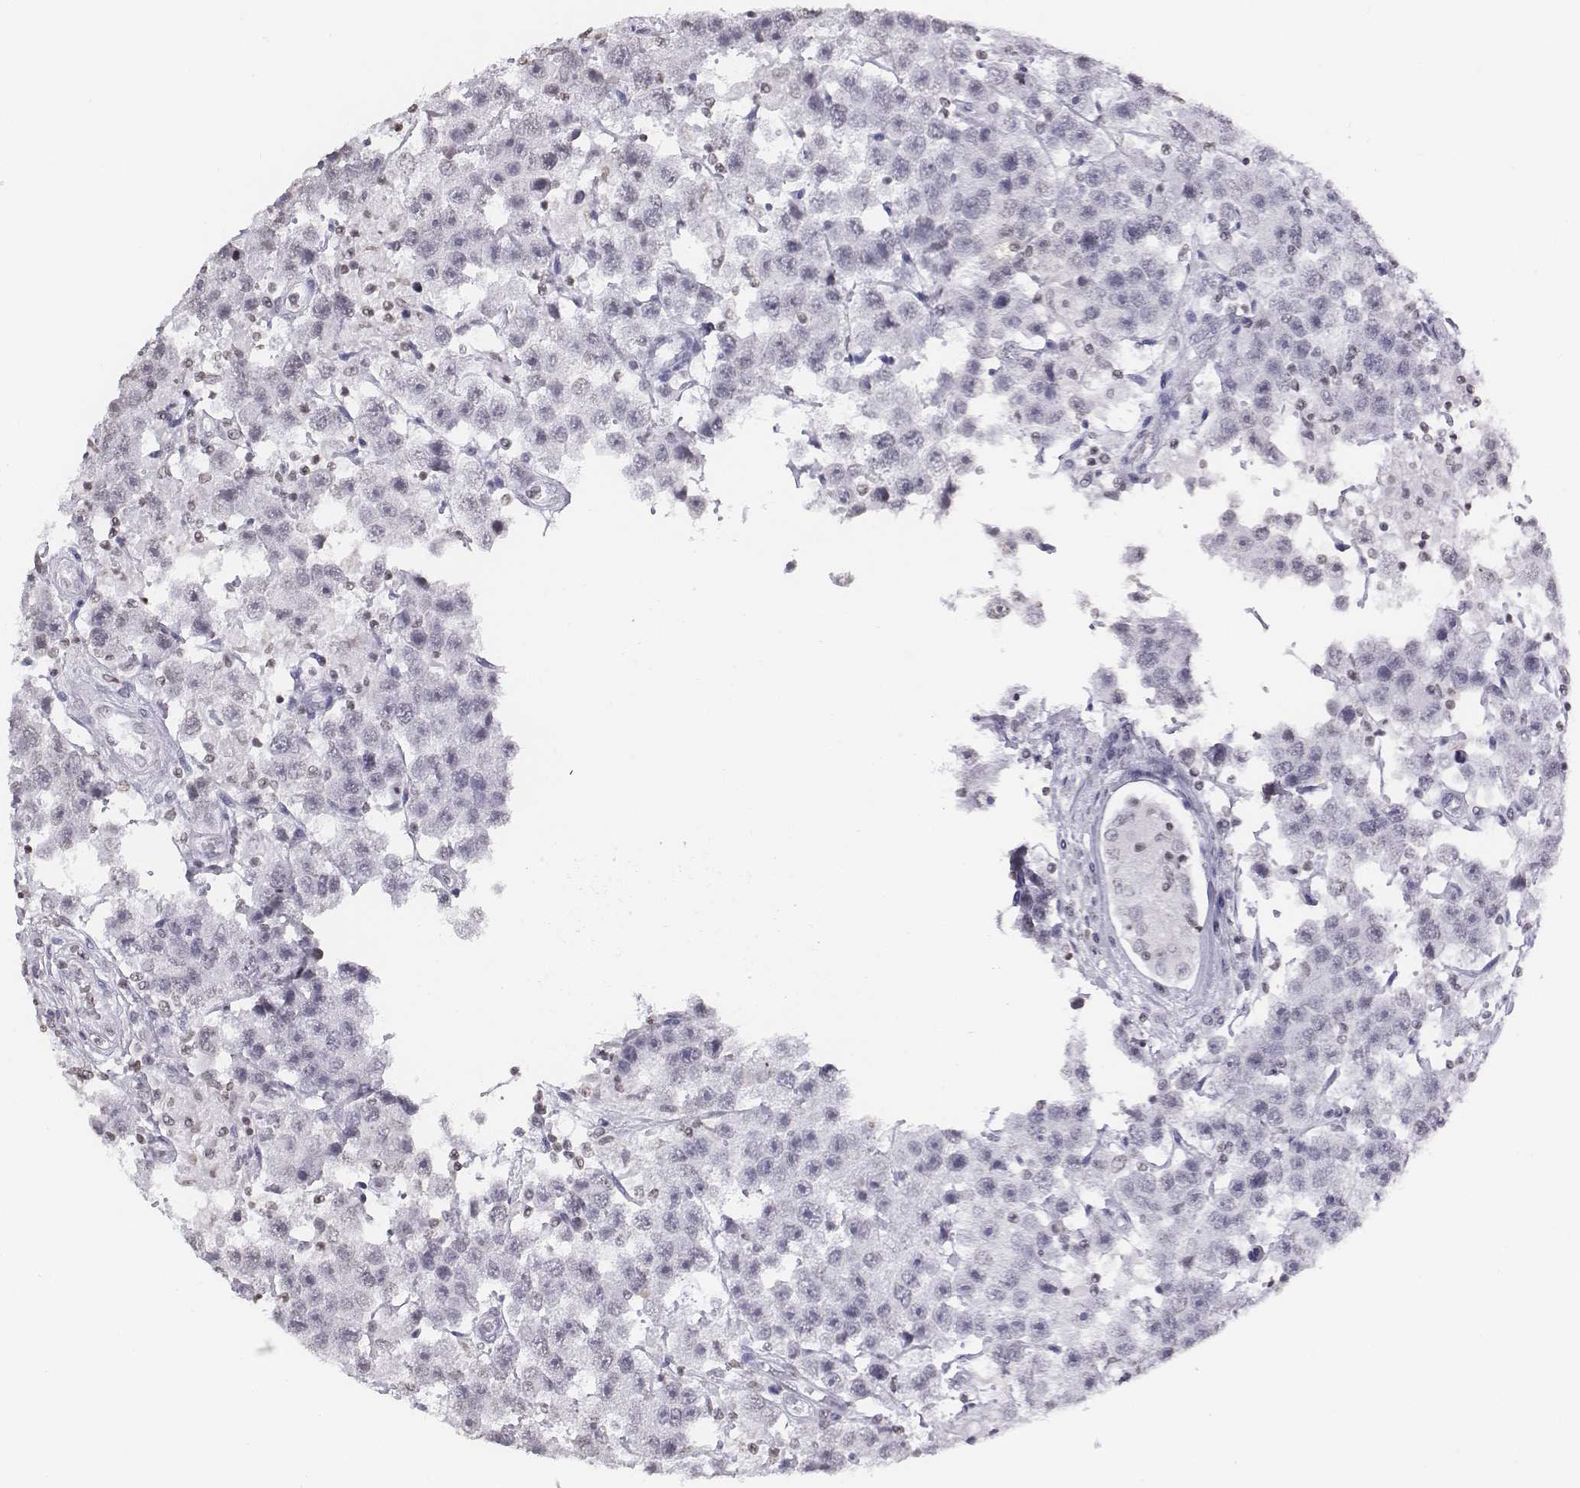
{"staining": {"intensity": "negative", "quantity": "none", "location": "none"}, "tissue": "testis cancer", "cell_type": "Tumor cells", "image_type": "cancer", "snomed": [{"axis": "morphology", "description": "Seminoma, NOS"}, {"axis": "topography", "description": "Testis"}], "caption": "Testis cancer (seminoma) stained for a protein using IHC exhibits no expression tumor cells.", "gene": "BARHL1", "patient": {"sex": "male", "age": 45}}